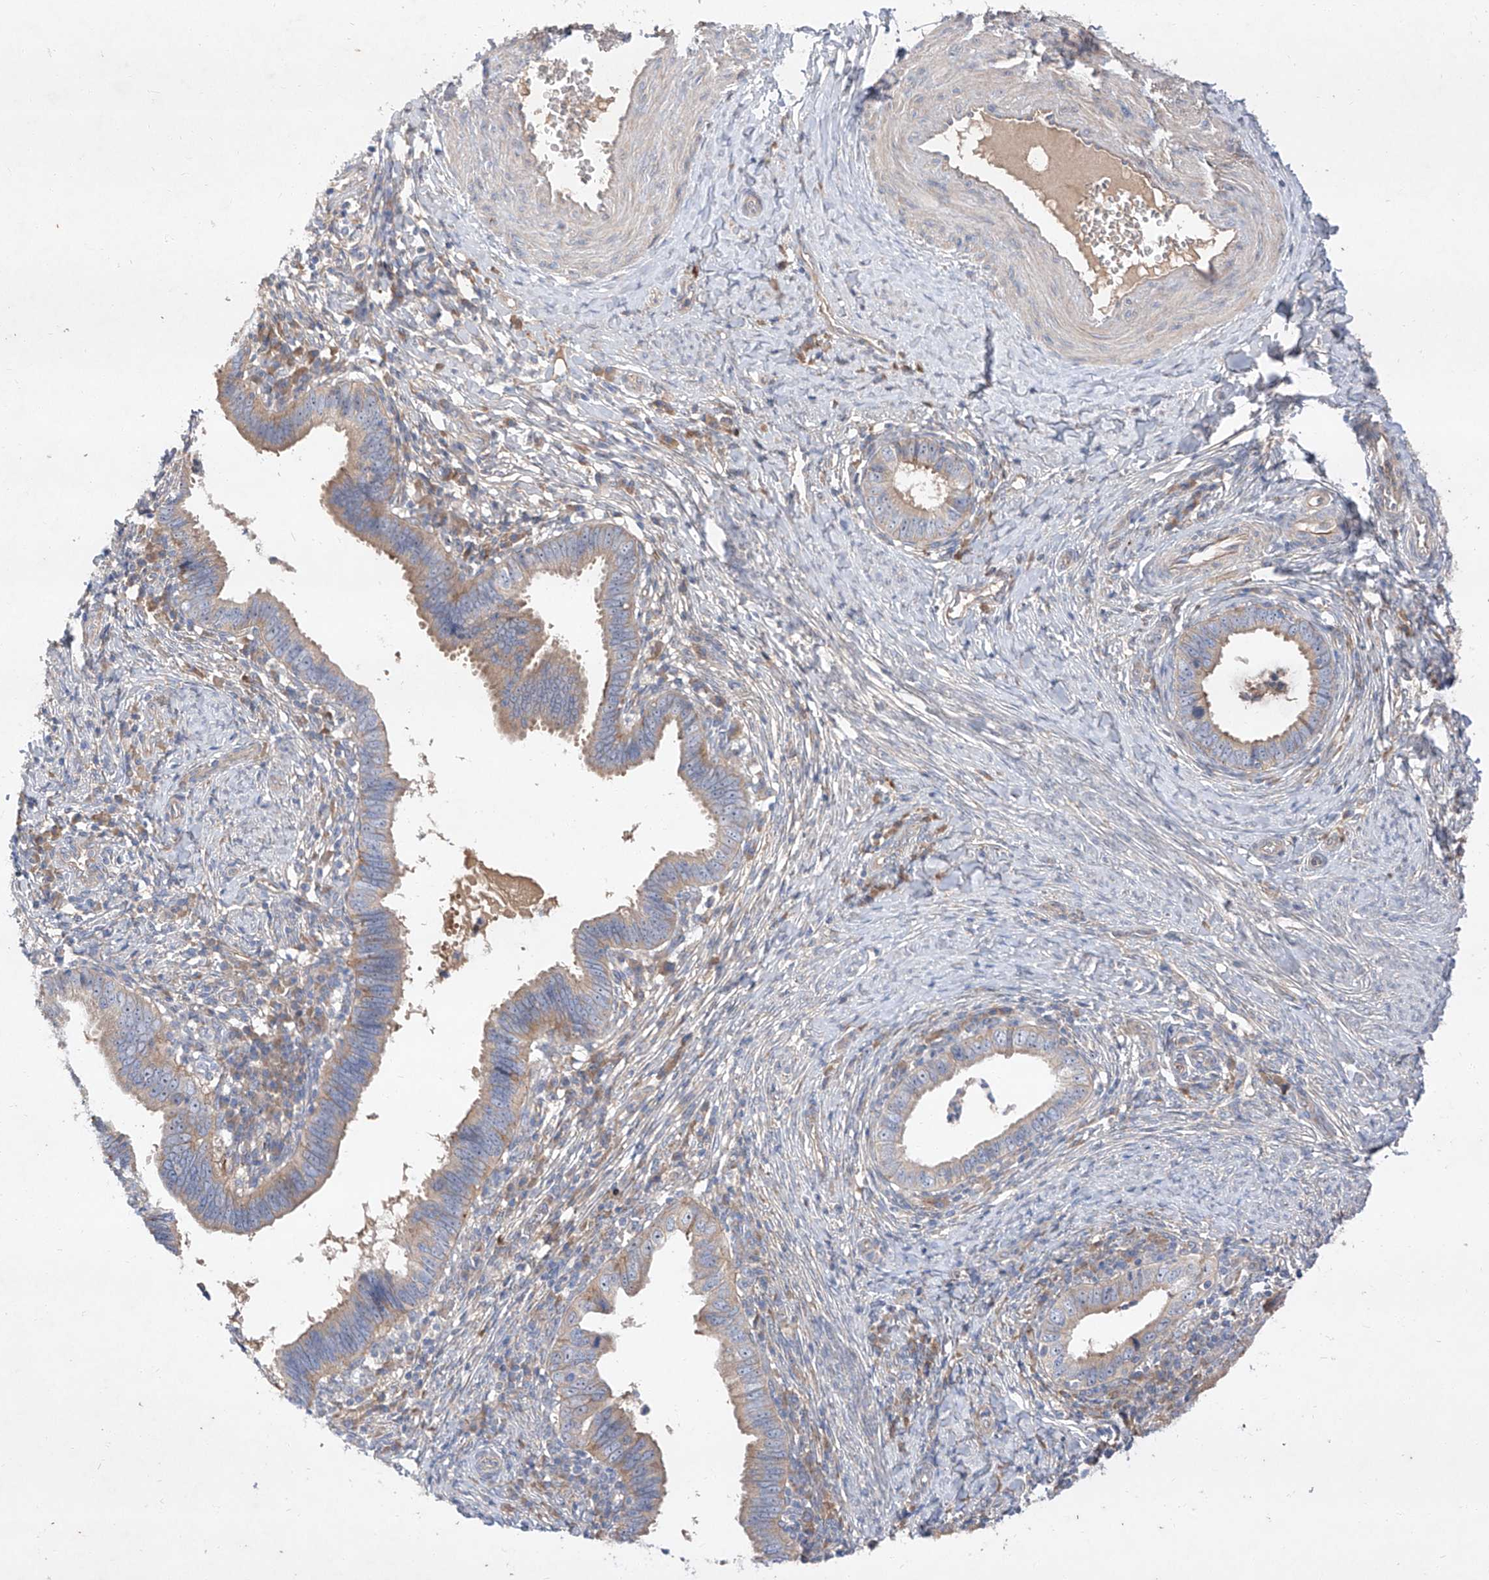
{"staining": {"intensity": "weak", "quantity": "25%-75%", "location": "cytoplasmic/membranous"}, "tissue": "cervical cancer", "cell_type": "Tumor cells", "image_type": "cancer", "snomed": [{"axis": "morphology", "description": "Adenocarcinoma, NOS"}, {"axis": "topography", "description": "Cervix"}], "caption": "There is low levels of weak cytoplasmic/membranous positivity in tumor cells of cervical cancer (adenocarcinoma), as demonstrated by immunohistochemical staining (brown color).", "gene": "DIRAS3", "patient": {"sex": "female", "age": 36}}